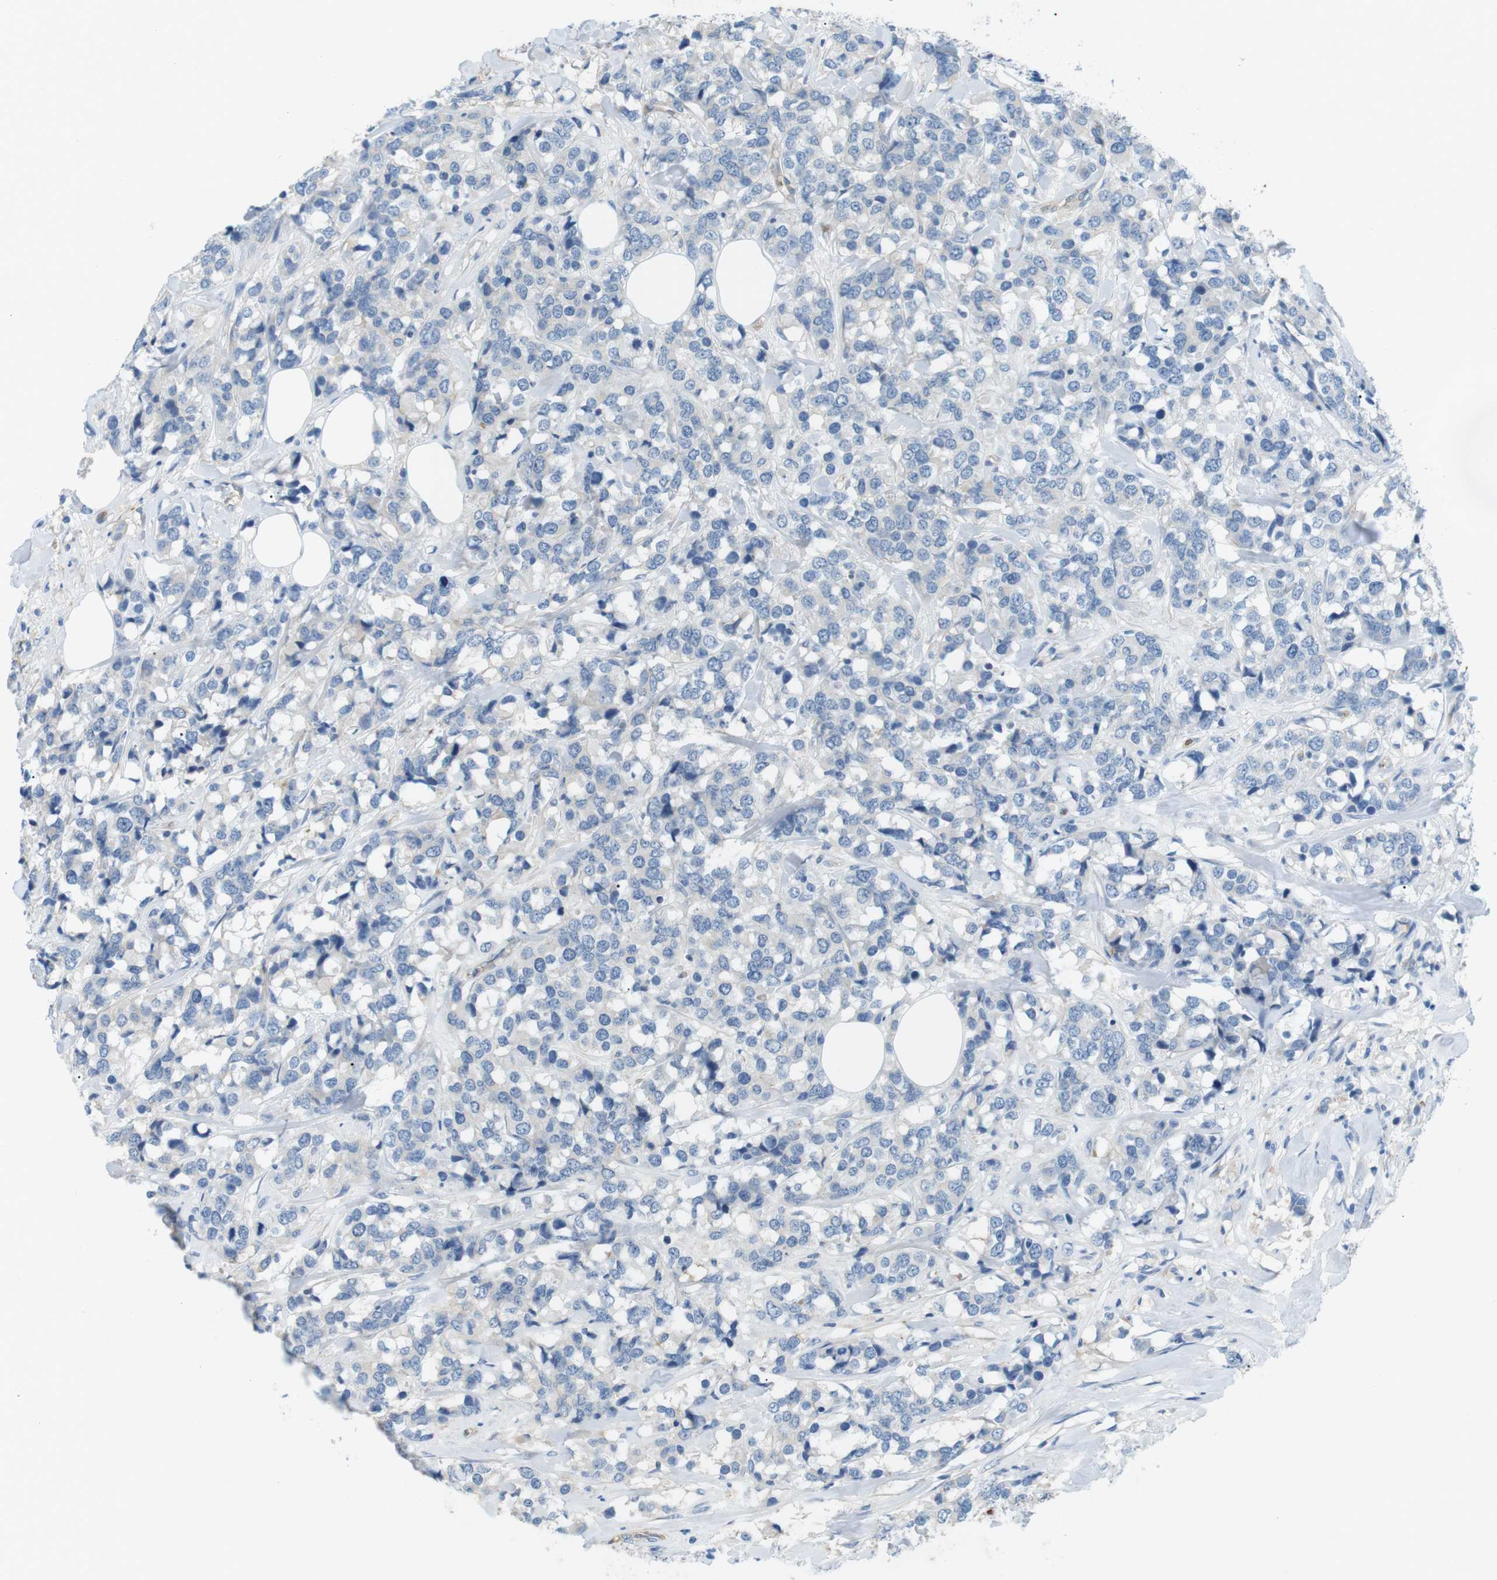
{"staining": {"intensity": "negative", "quantity": "none", "location": "none"}, "tissue": "breast cancer", "cell_type": "Tumor cells", "image_type": "cancer", "snomed": [{"axis": "morphology", "description": "Lobular carcinoma"}, {"axis": "topography", "description": "Breast"}], "caption": "Tumor cells show no significant protein expression in breast cancer (lobular carcinoma). The staining was performed using DAB to visualize the protein expression in brown, while the nuclei were stained in blue with hematoxylin (Magnification: 20x).", "gene": "ADCY10", "patient": {"sex": "female", "age": 59}}